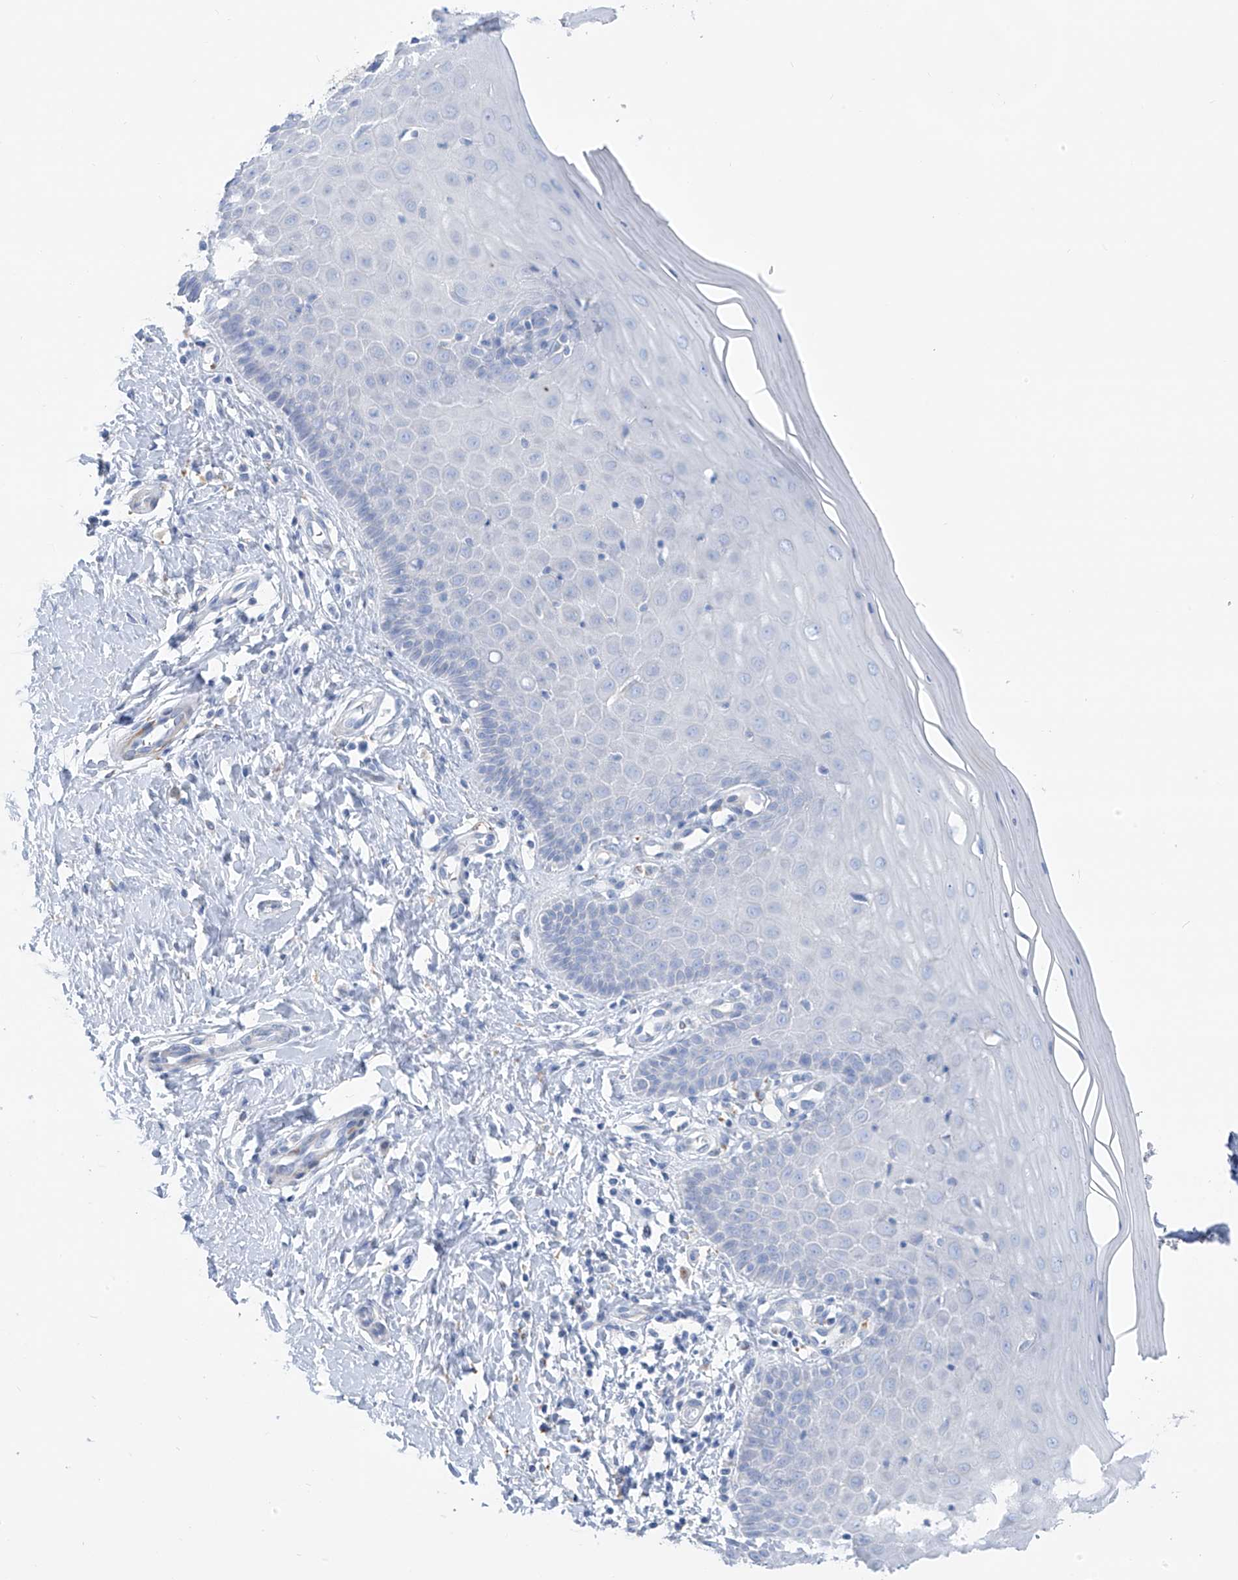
{"staining": {"intensity": "negative", "quantity": "none", "location": "none"}, "tissue": "cervix", "cell_type": "Glandular cells", "image_type": "normal", "snomed": [{"axis": "morphology", "description": "Normal tissue, NOS"}, {"axis": "topography", "description": "Cervix"}], "caption": "The micrograph displays no staining of glandular cells in unremarkable cervix. The staining was performed using DAB (3,3'-diaminobenzidine) to visualize the protein expression in brown, while the nuclei were stained in blue with hematoxylin (Magnification: 20x).", "gene": "GLMP", "patient": {"sex": "female", "age": 55}}